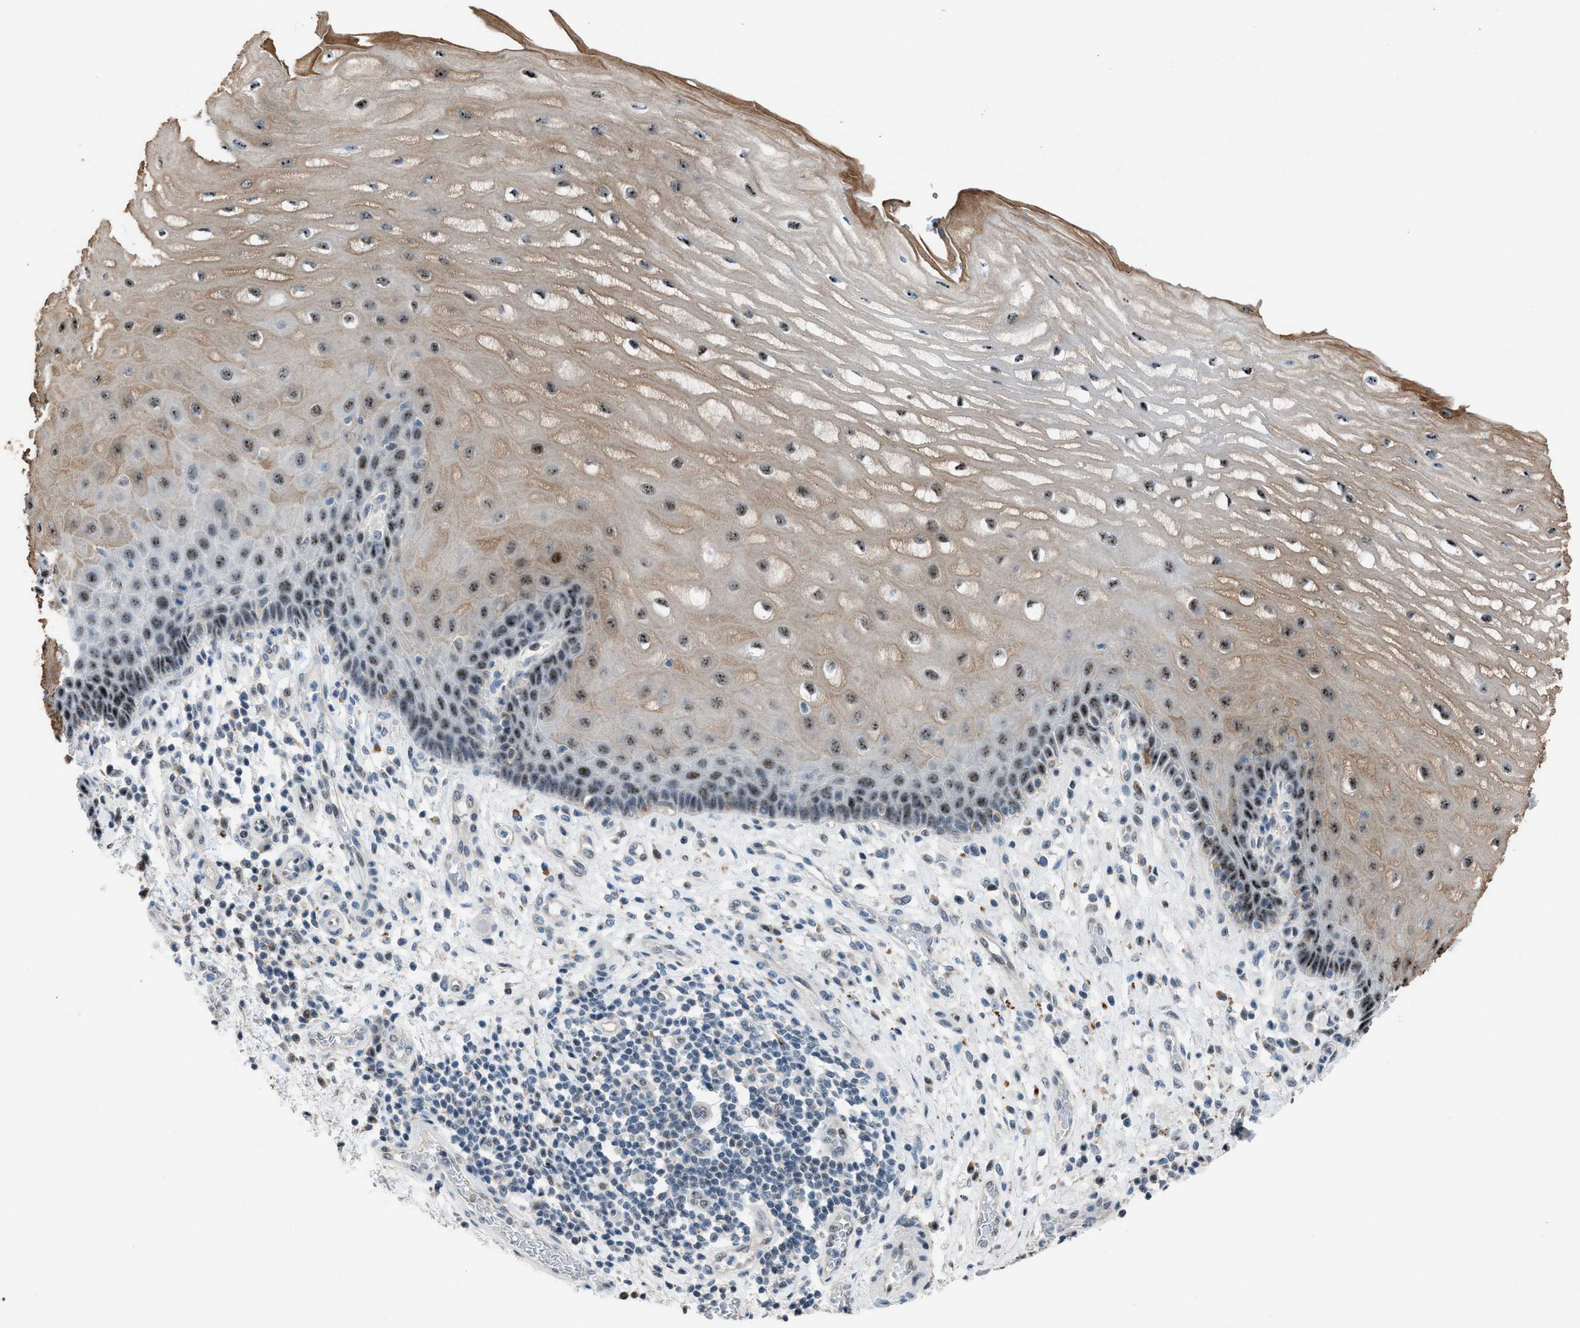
{"staining": {"intensity": "moderate", "quantity": ">75%", "location": "cytoplasmic/membranous,nuclear"}, "tissue": "esophagus", "cell_type": "Squamous epithelial cells", "image_type": "normal", "snomed": [{"axis": "morphology", "description": "Normal tissue, NOS"}, {"axis": "topography", "description": "Esophagus"}], "caption": "Esophagus stained for a protein exhibits moderate cytoplasmic/membranous,nuclear positivity in squamous epithelial cells. (DAB IHC, brown staining for protein, blue staining for nuclei).", "gene": "CENPP", "patient": {"sex": "male", "age": 54}}